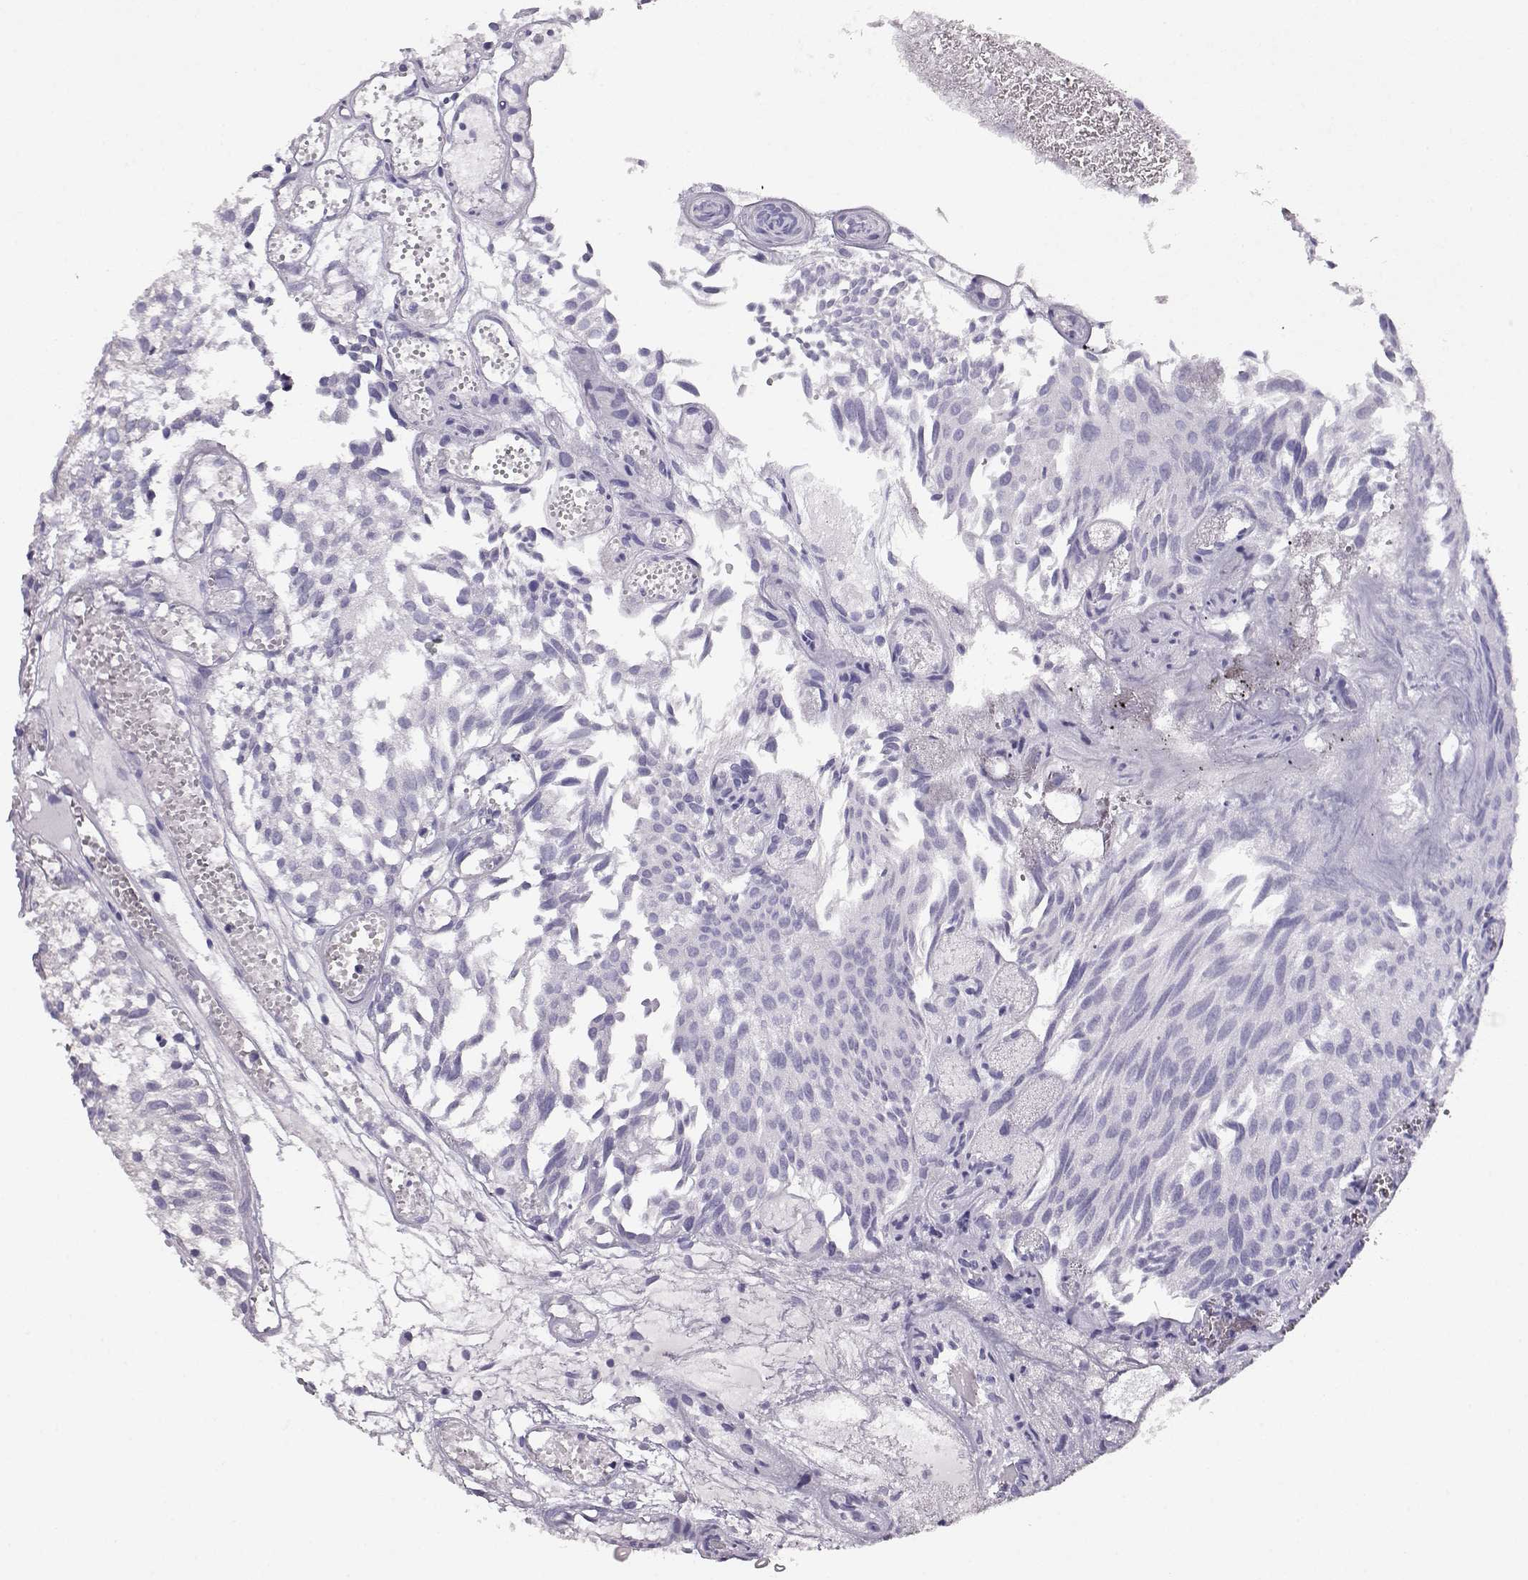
{"staining": {"intensity": "negative", "quantity": "none", "location": "none"}, "tissue": "urothelial cancer", "cell_type": "Tumor cells", "image_type": "cancer", "snomed": [{"axis": "morphology", "description": "Urothelial carcinoma, Low grade"}, {"axis": "topography", "description": "Urinary bladder"}], "caption": "Tumor cells show no significant protein staining in low-grade urothelial carcinoma.", "gene": "NDRG4", "patient": {"sex": "male", "age": 79}}